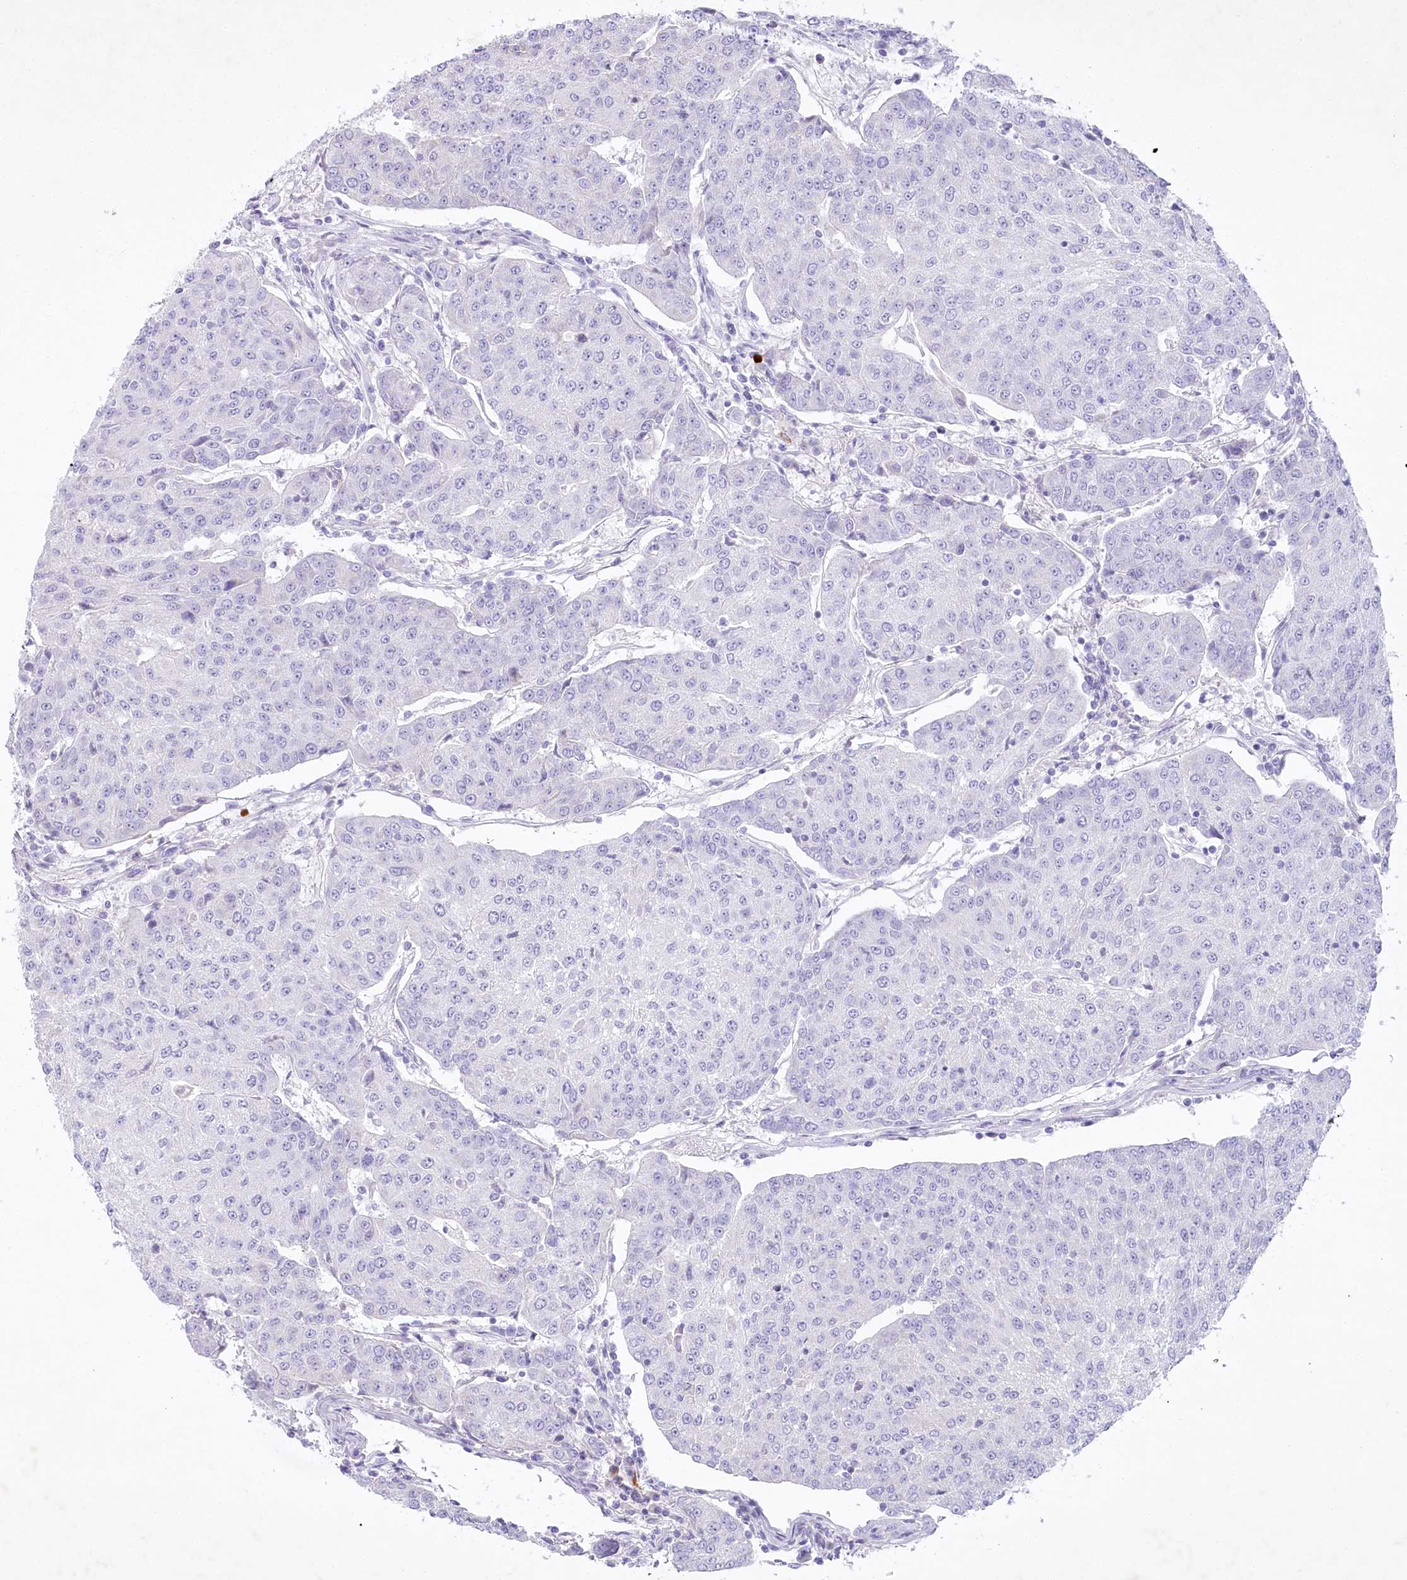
{"staining": {"intensity": "negative", "quantity": "none", "location": "none"}, "tissue": "urothelial cancer", "cell_type": "Tumor cells", "image_type": "cancer", "snomed": [{"axis": "morphology", "description": "Urothelial carcinoma, High grade"}, {"axis": "topography", "description": "Urinary bladder"}], "caption": "IHC photomicrograph of neoplastic tissue: high-grade urothelial carcinoma stained with DAB displays no significant protein positivity in tumor cells.", "gene": "MYOZ1", "patient": {"sex": "female", "age": 85}}